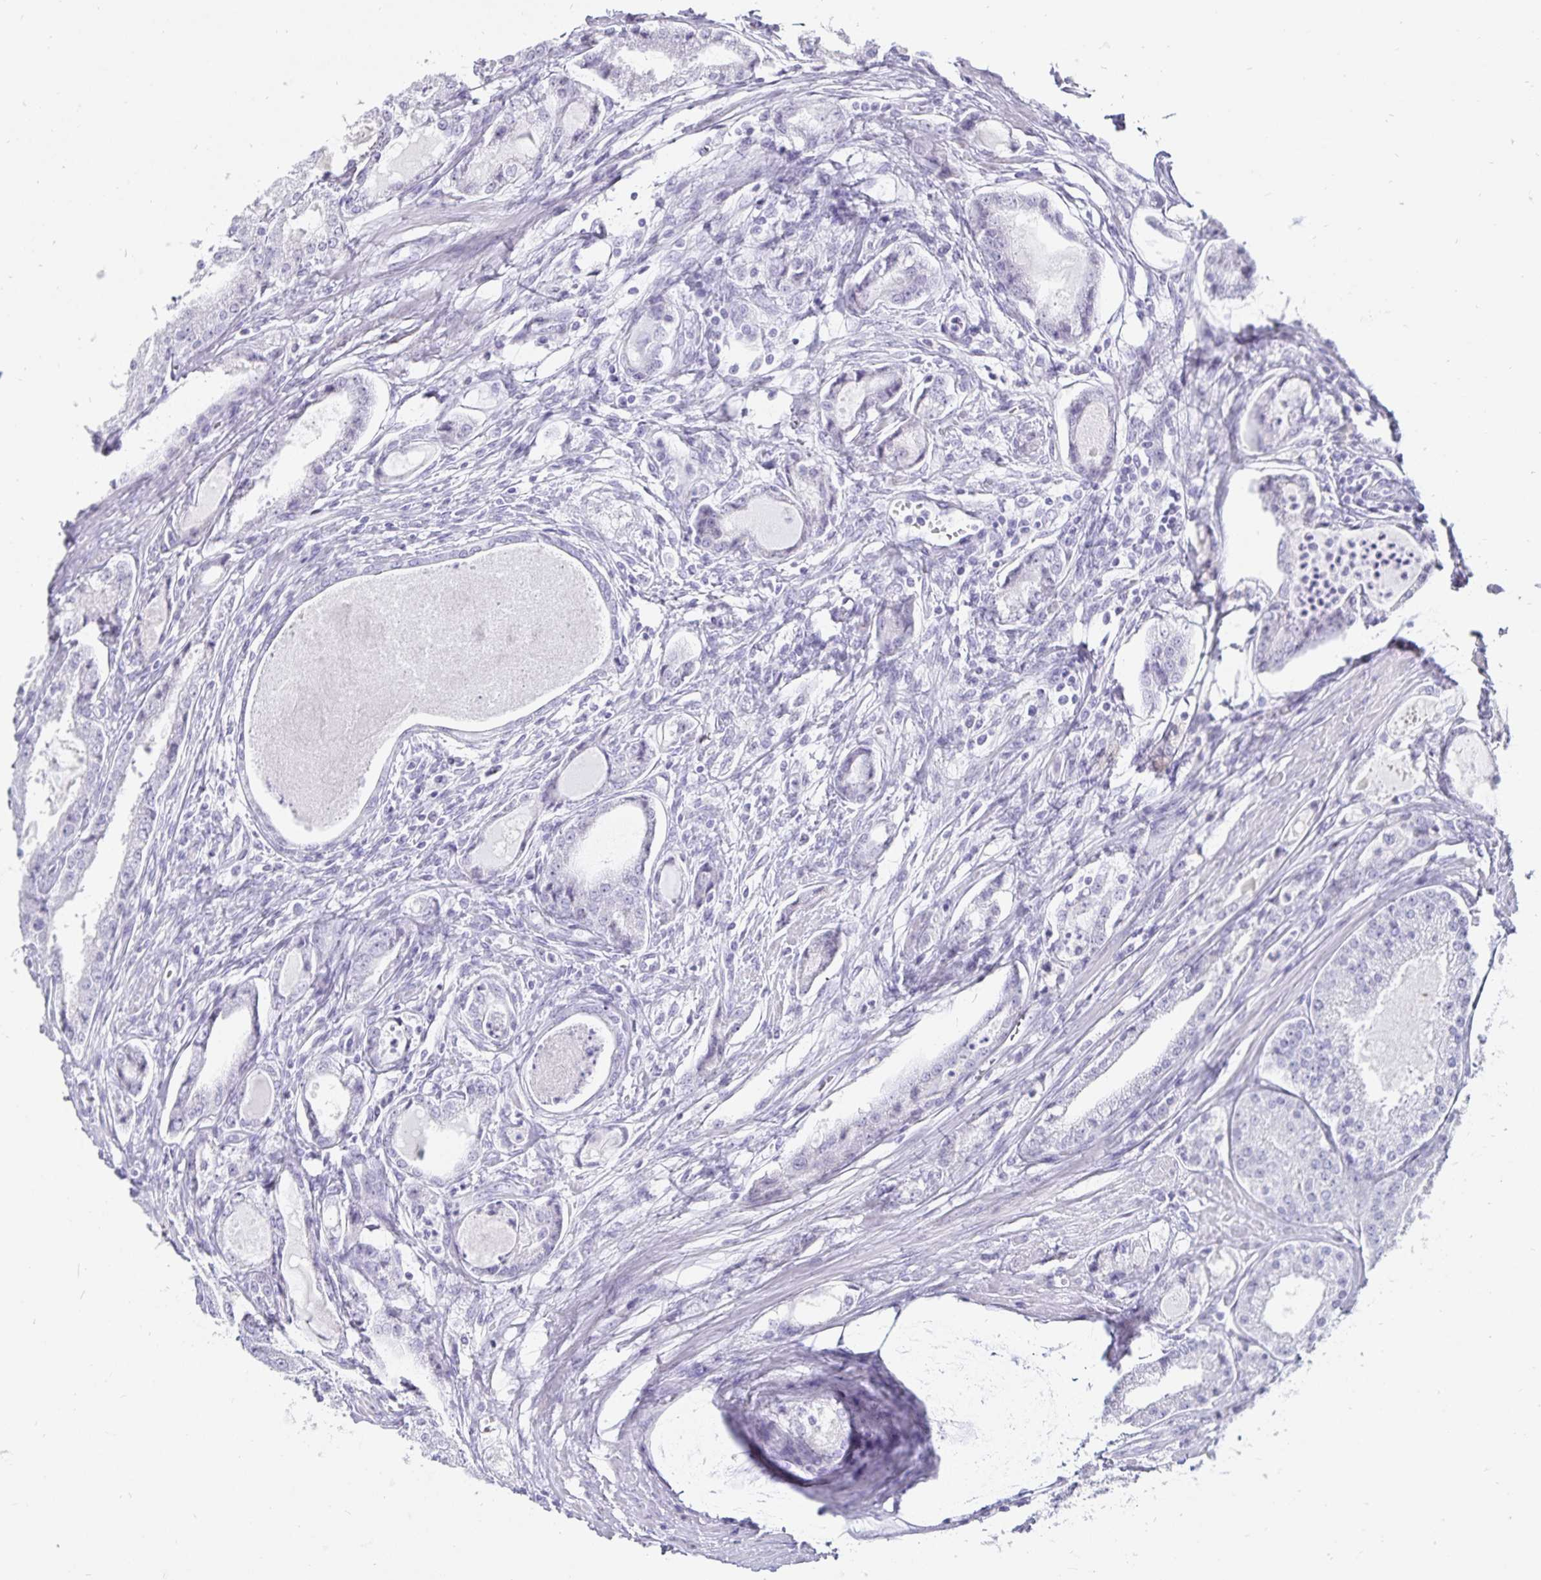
{"staining": {"intensity": "negative", "quantity": "none", "location": "none"}, "tissue": "prostate cancer", "cell_type": "Tumor cells", "image_type": "cancer", "snomed": [{"axis": "morphology", "description": "Adenocarcinoma, High grade"}, {"axis": "topography", "description": "Prostate"}], "caption": "Protein analysis of prostate high-grade adenocarcinoma displays no significant expression in tumor cells. The staining was performed using DAB to visualize the protein expression in brown, while the nuclei were stained in blue with hematoxylin (Magnification: 20x).", "gene": "DEFA6", "patient": {"sex": "male", "age": 66}}